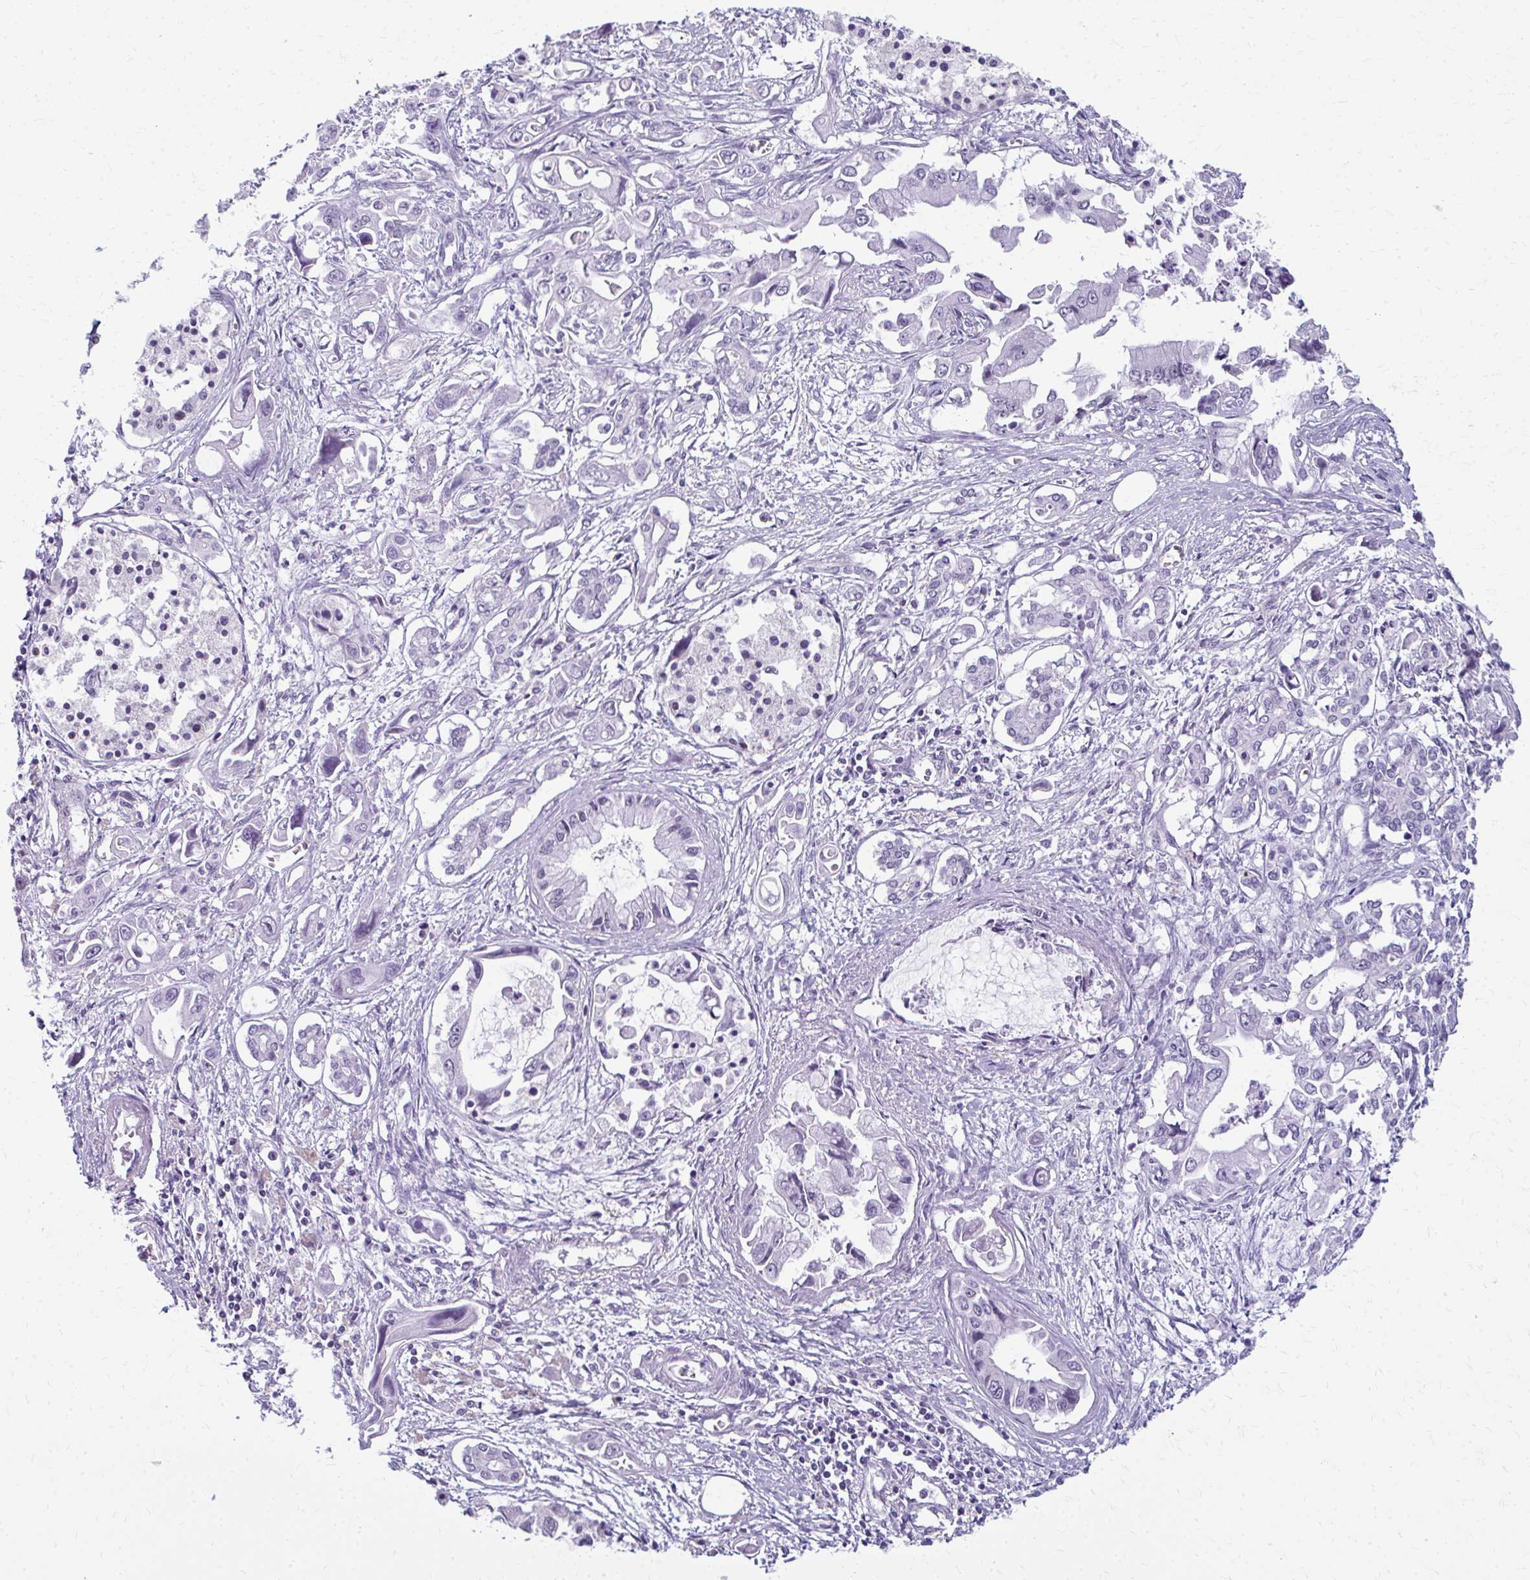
{"staining": {"intensity": "negative", "quantity": "none", "location": "none"}, "tissue": "pancreatic cancer", "cell_type": "Tumor cells", "image_type": "cancer", "snomed": [{"axis": "morphology", "description": "Adenocarcinoma, NOS"}, {"axis": "topography", "description": "Pancreas"}], "caption": "This is an immunohistochemistry (IHC) micrograph of human pancreatic cancer (adenocarcinoma). There is no positivity in tumor cells.", "gene": "MAF1", "patient": {"sex": "male", "age": 84}}